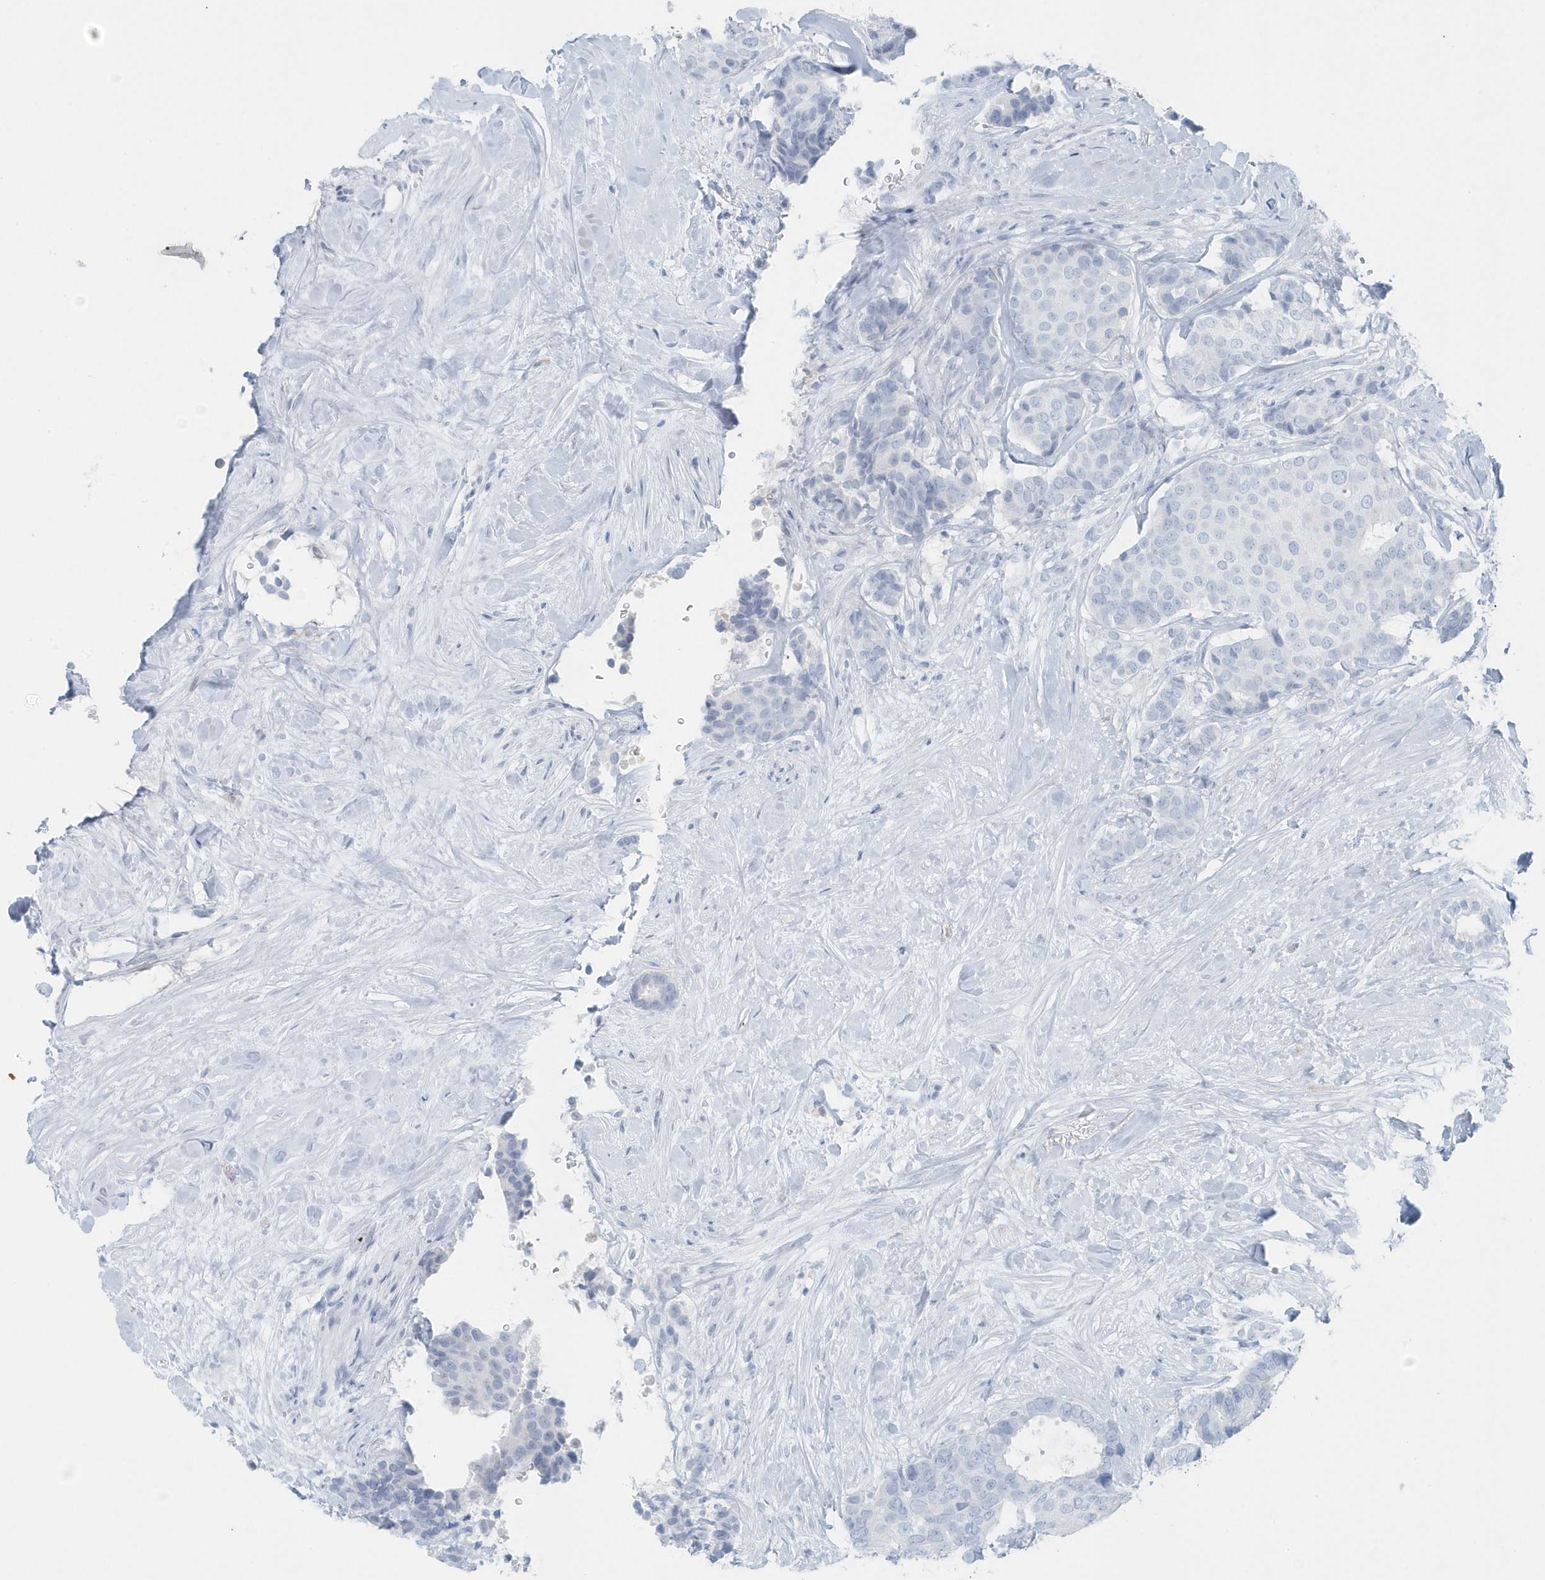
{"staining": {"intensity": "negative", "quantity": "none", "location": "none"}, "tissue": "breast cancer", "cell_type": "Tumor cells", "image_type": "cancer", "snomed": [{"axis": "morphology", "description": "Duct carcinoma"}, {"axis": "topography", "description": "Breast"}], "caption": "Breast cancer (invasive ductal carcinoma) was stained to show a protein in brown. There is no significant positivity in tumor cells. (Stains: DAB (3,3'-diaminobenzidine) IHC with hematoxylin counter stain, Microscopy: brightfield microscopy at high magnification).", "gene": "FAM98A", "patient": {"sex": "female", "age": 75}}